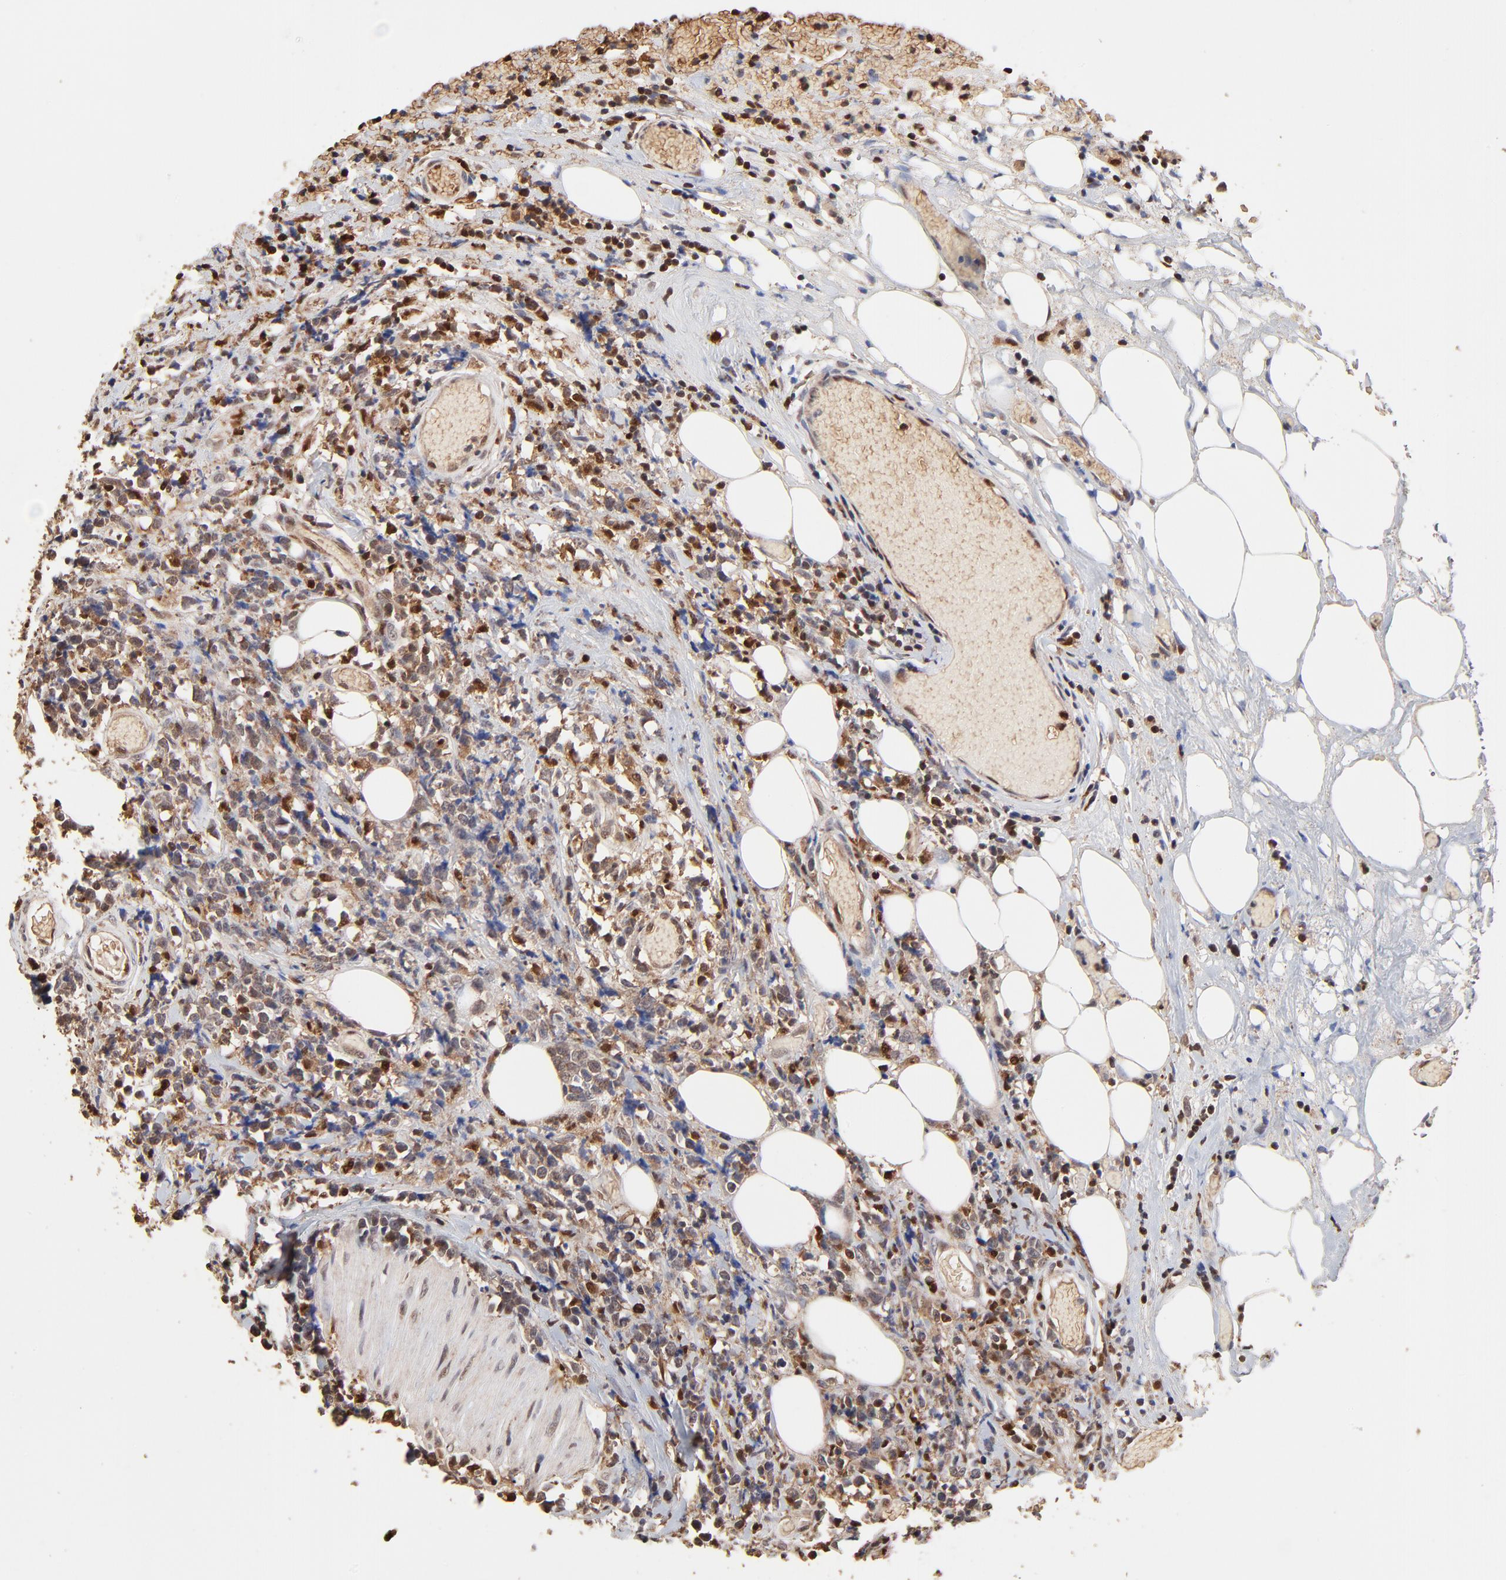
{"staining": {"intensity": "weak", "quantity": "<25%", "location": "nuclear"}, "tissue": "lymphoma", "cell_type": "Tumor cells", "image_type": "cancer", "snomed": [{"axis": "morphology", "description": "Malignant lymphoma, non-Hodgkin's type, High grade"}, {"axis": "topography", "description": "Colon"}], "caption": "Malignant lymphoma, non-Hodgkin's type (high-grade) was stained to show a protein in brown. There is no significant staining in tumor cells. The staining was performed using DAB (3,3'-diaminobenzidine) to visualize the protein expression in brown, while the nuclei were stained in blue with hematoxylin (Magnification: 20x).", "gene": "CASP1", "patient": {"sex": "male", "age": 82}}